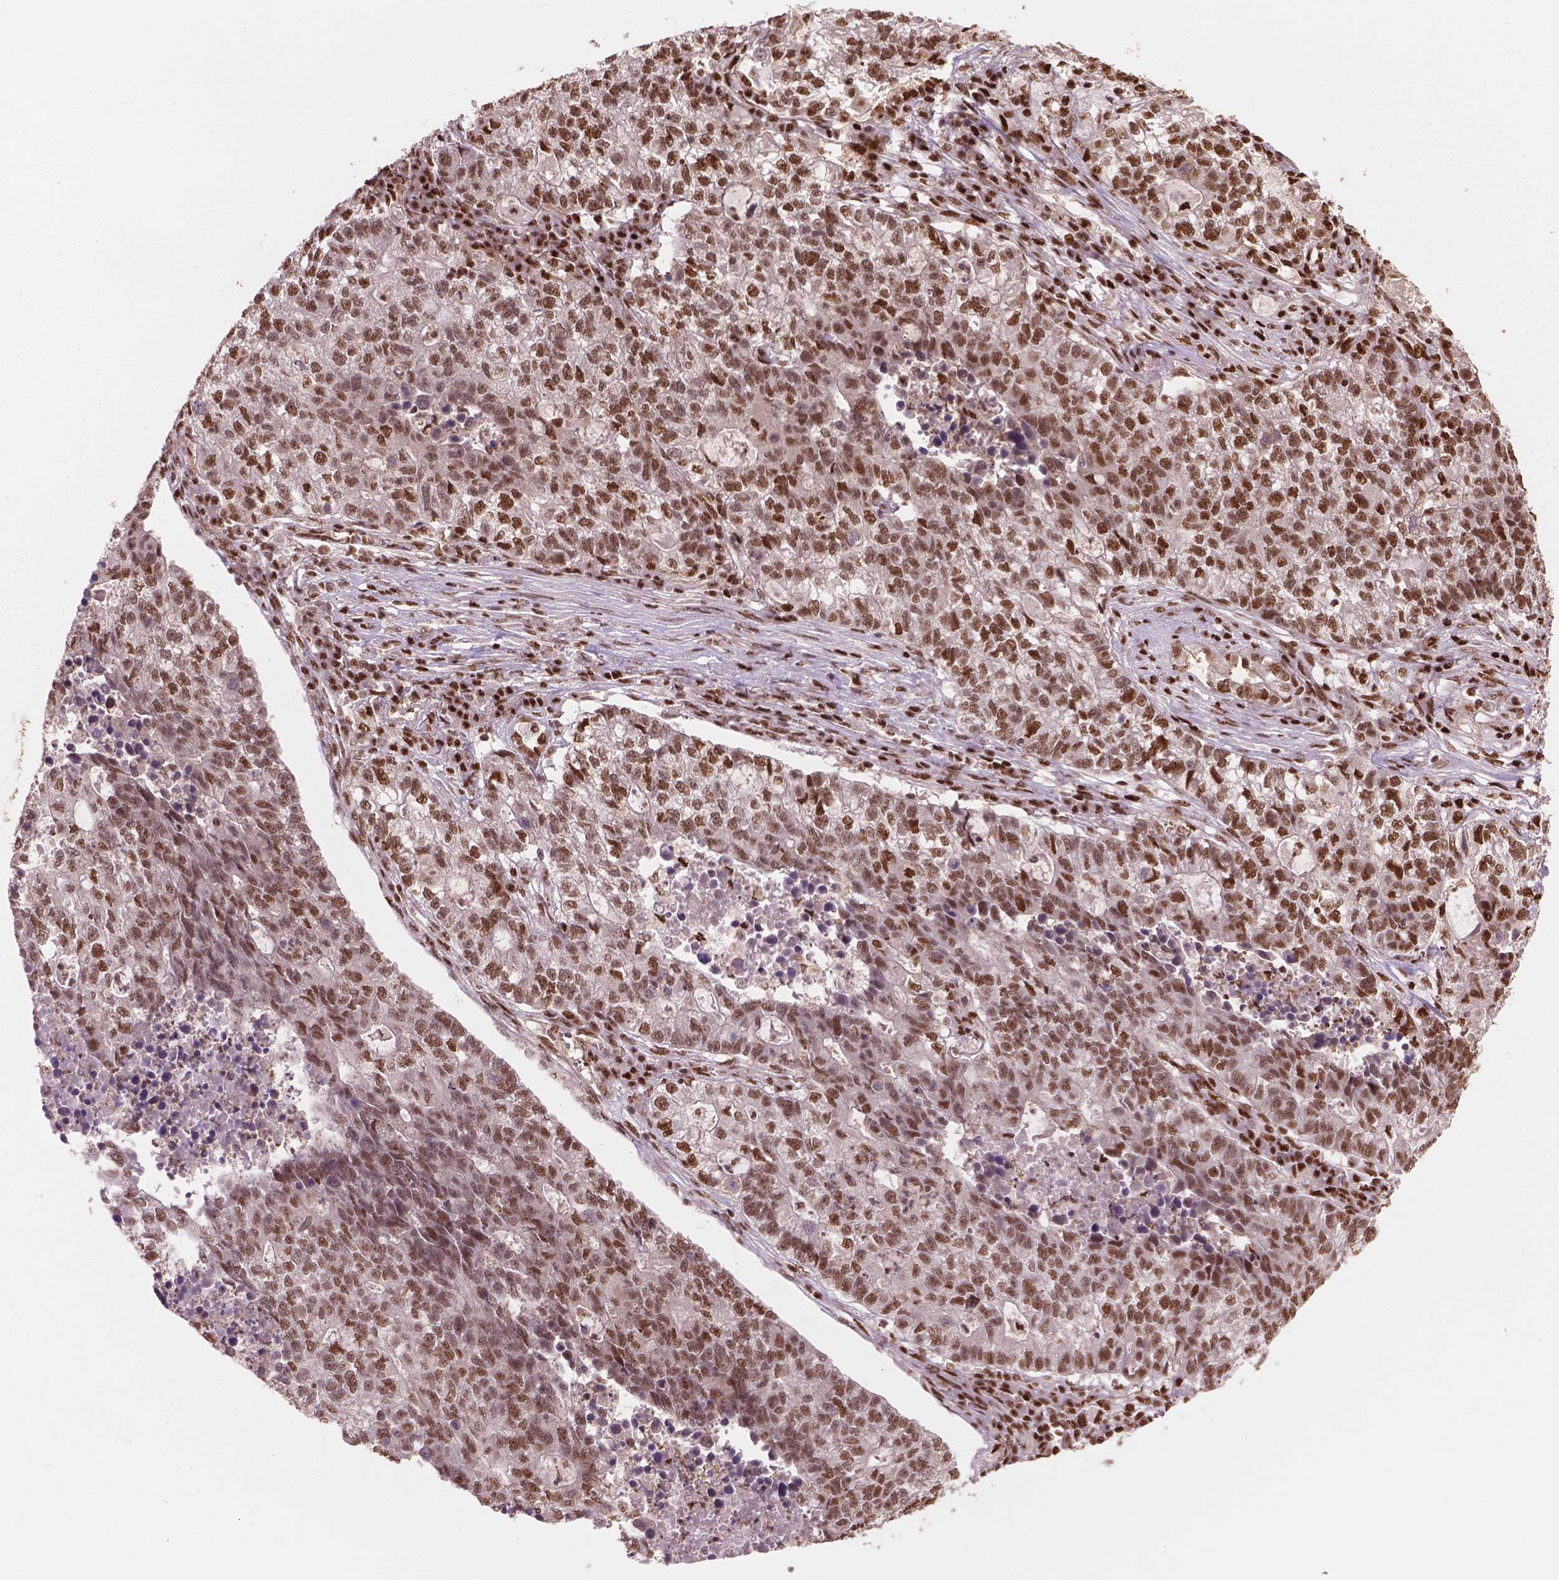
{"staining": {"intensity": "moderate", "quantity": ">75%", "location": "nuclear"}, "tissue": "lung cancer", "cell_type": "Tumor cells", "image_type": "cancer", "snomed": [{"axis": "morphology", "description": "Adenocarcinoma, NOS"}, {"axis": "topography", "description": "Lung"}], "caption": "Immunohistochemistry (DAB) staining of human adenocarcinoma (lung) displays moderate nuclear protein staining in about >75% of tumor cells. (IHC, brightfield microscopy, high magnification).", "gene": "ANP32B", "patient": {"sex": "male", "age": 57}}